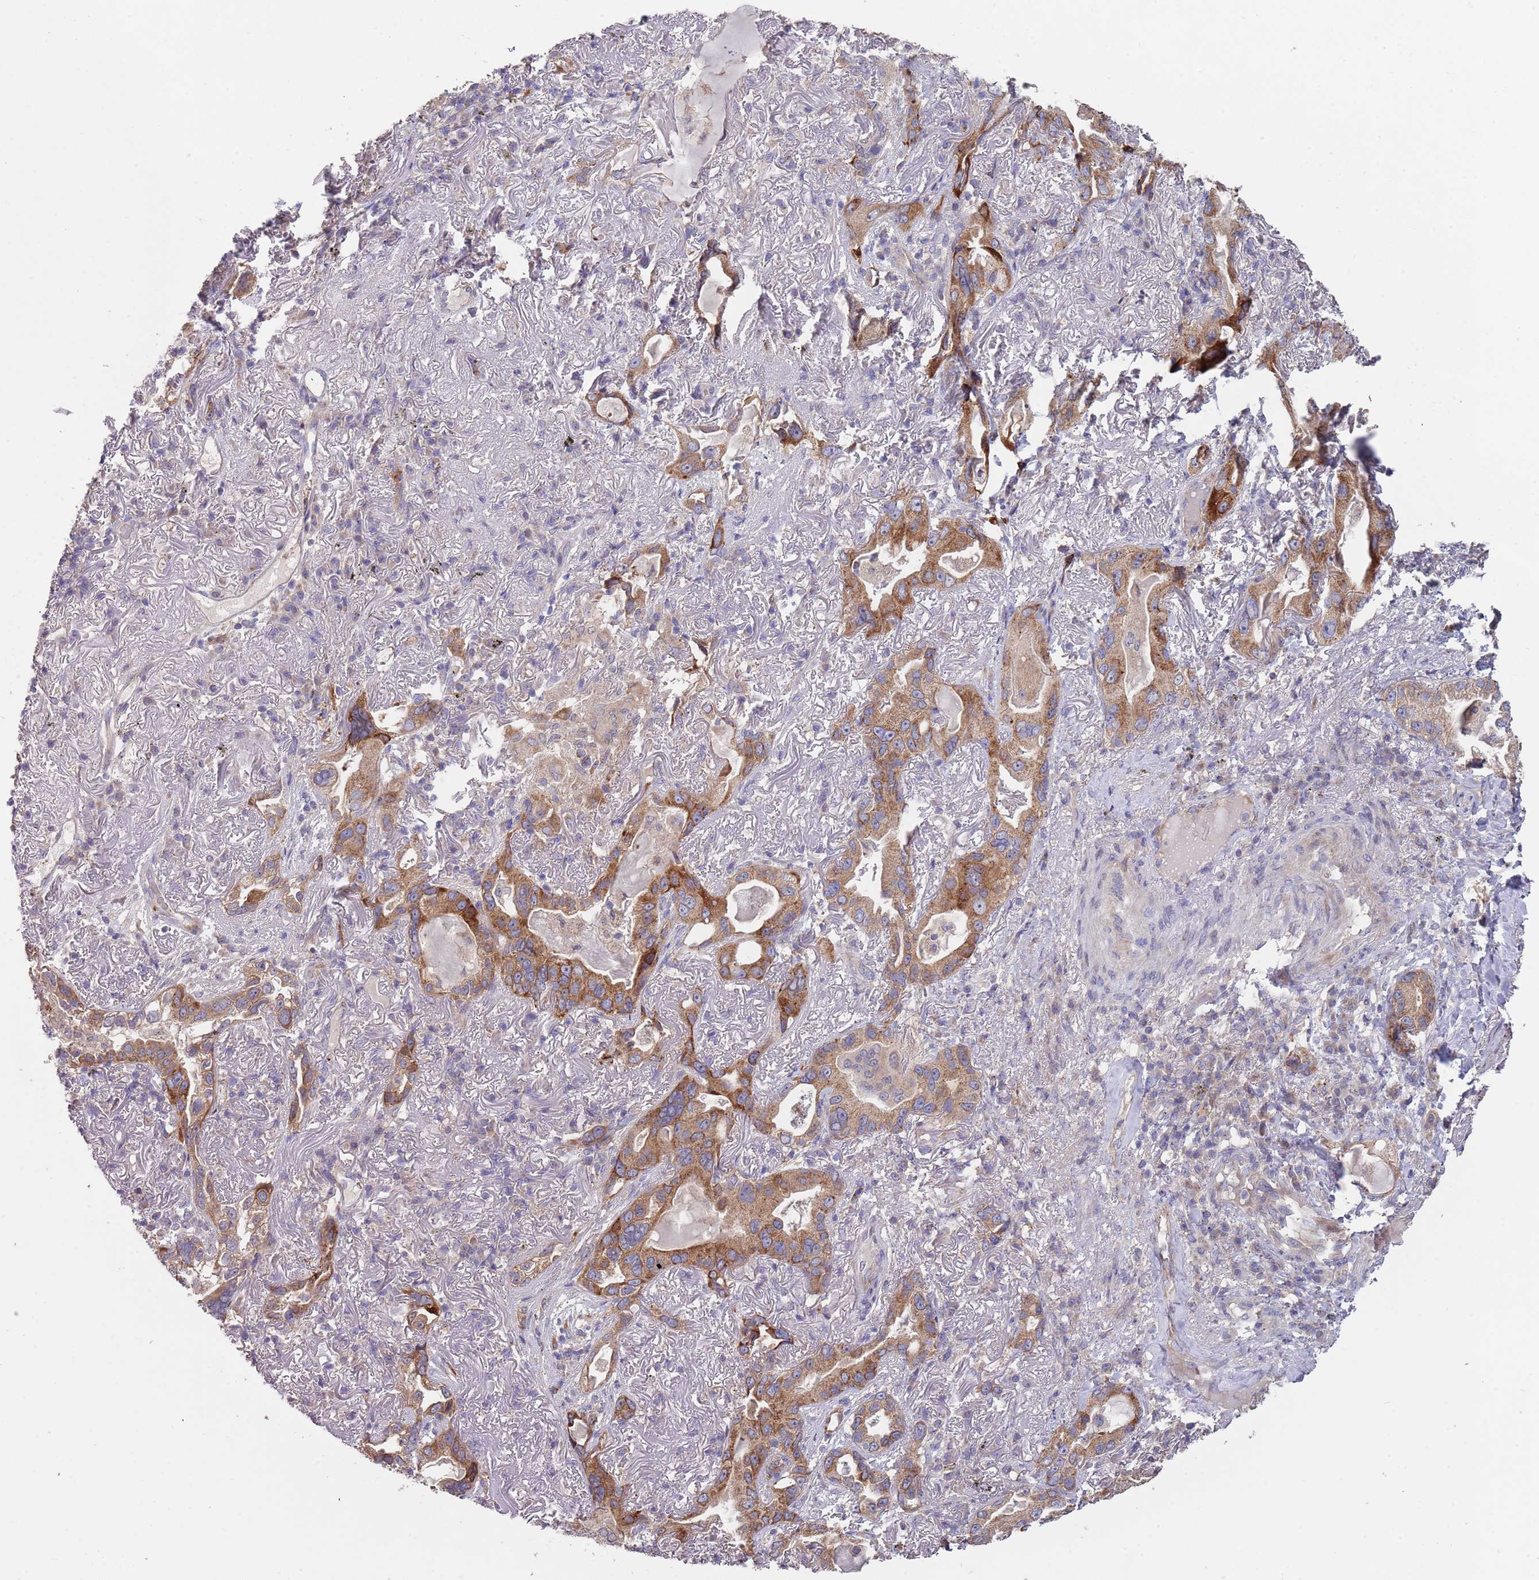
{"staining": {"intensity": "moderate", "quantity": ">75%", "location": "cytoplasmic/membranous"}, "tissue": "lung cancer", "cell_type": "Tumor cells", "image_type": "cancer", "snomed": [{"axis": "morphology", "description": "Adenocarcinoma, NOS"}, {"axis": "topography", "description": "Lung"}], "caption": "DAB immunohistochemical staining of lung cancer shows moderate cytoplasmic/membranous protein staining in about >75% of tumor cells. (brown staining indicates protein expression, while blue staining denotes nuclei).", "gene": "ABCC10", "patient": {"sex": "female", "age": 69}}